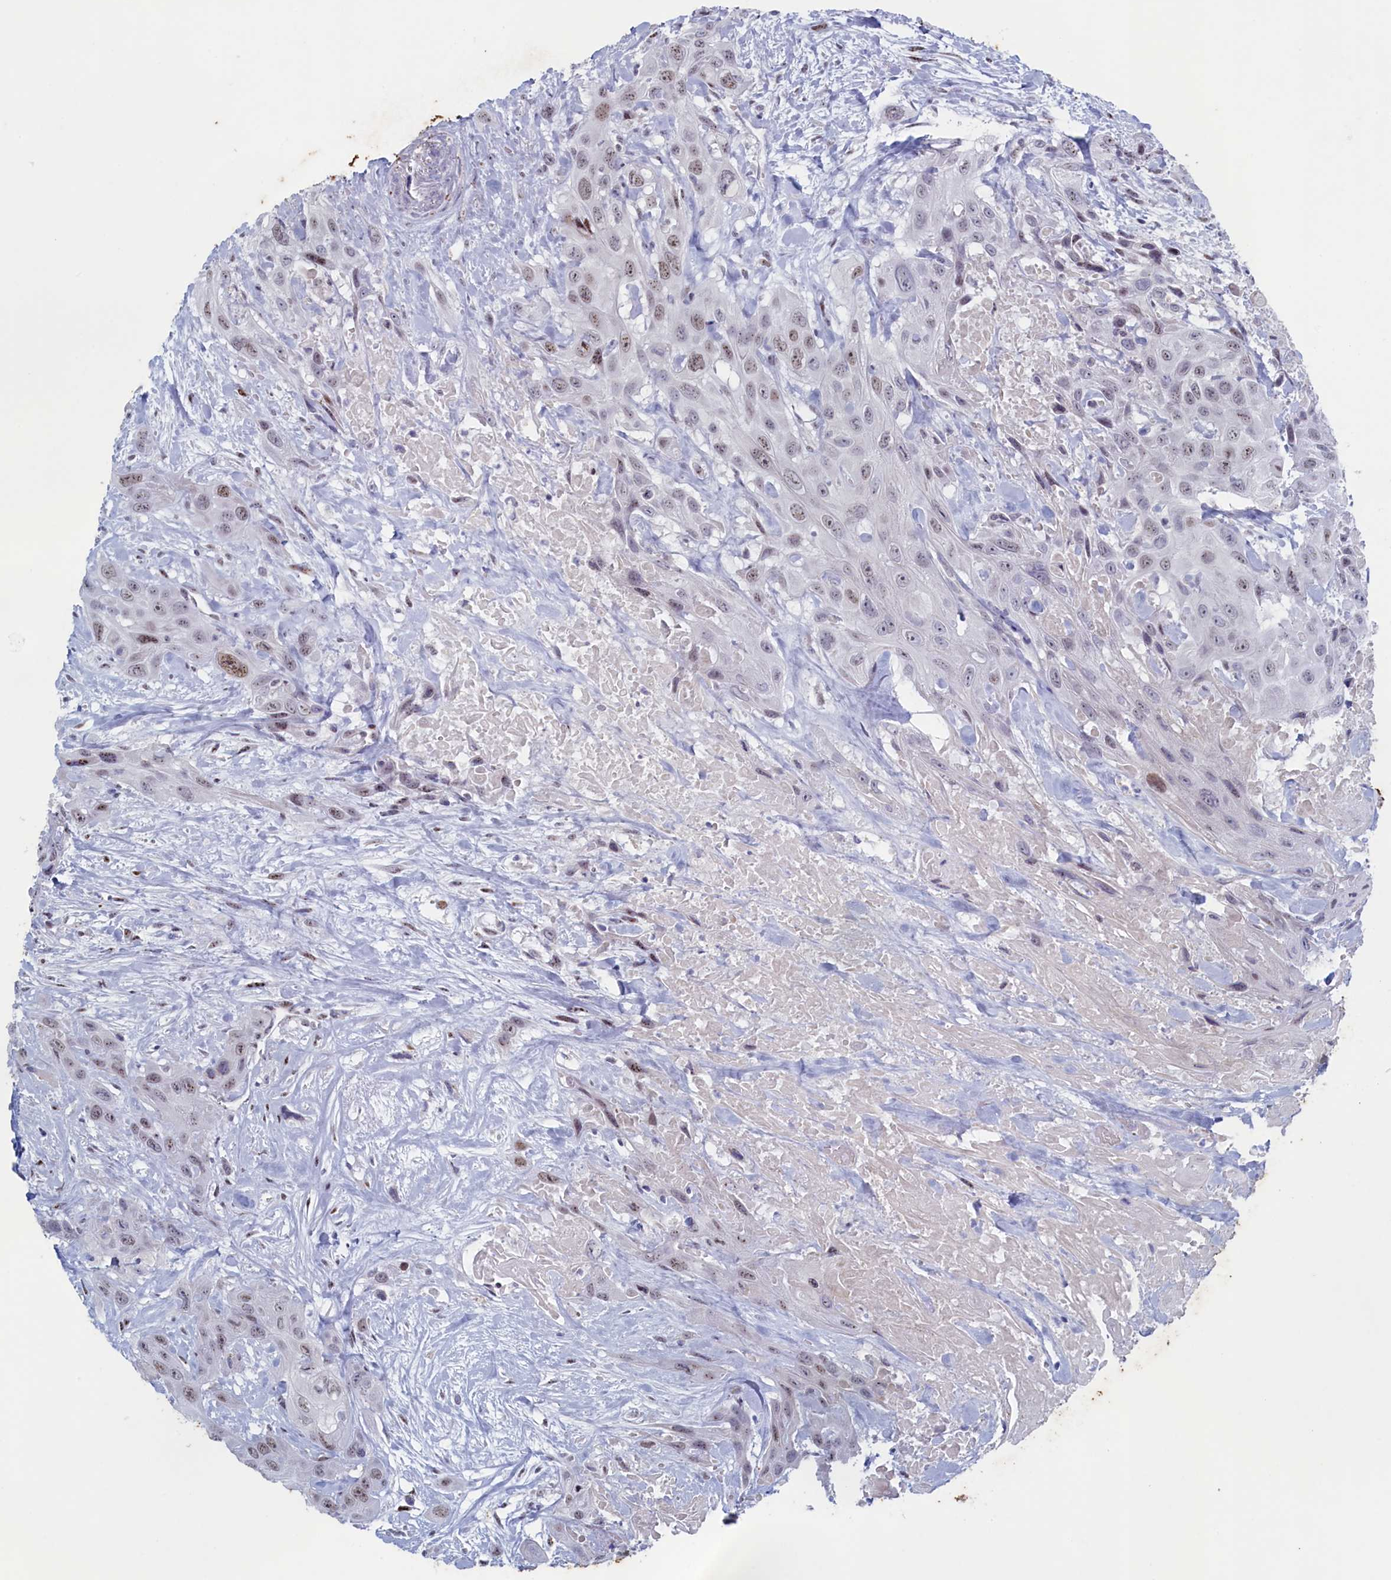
{"staining": {"intensity": "weak", "quantity": ">75%", "location": "nuclear"}, "tissue": "head and neck cancer", "cell_type": "Tumor cells", "image_type": "cancer", "snomed": [{"axis": "morphology", "description": "Squamous cell carcinoma, NOS"}, {"axis": "topography", "description": "Head-Neck"}], "caption": "Immunohistochemistry of head and neck cancer (squamous cell carcinoma) displays low levels of weak nuclear positivity in approximately >75% of tumor cells. The staining was performed using DAB, with brown indicating positive protein expression. Nuclei are stained blue with hematoxylin.", "gene": "WDR76", "patient": {"sex": "male", "age": 81}}